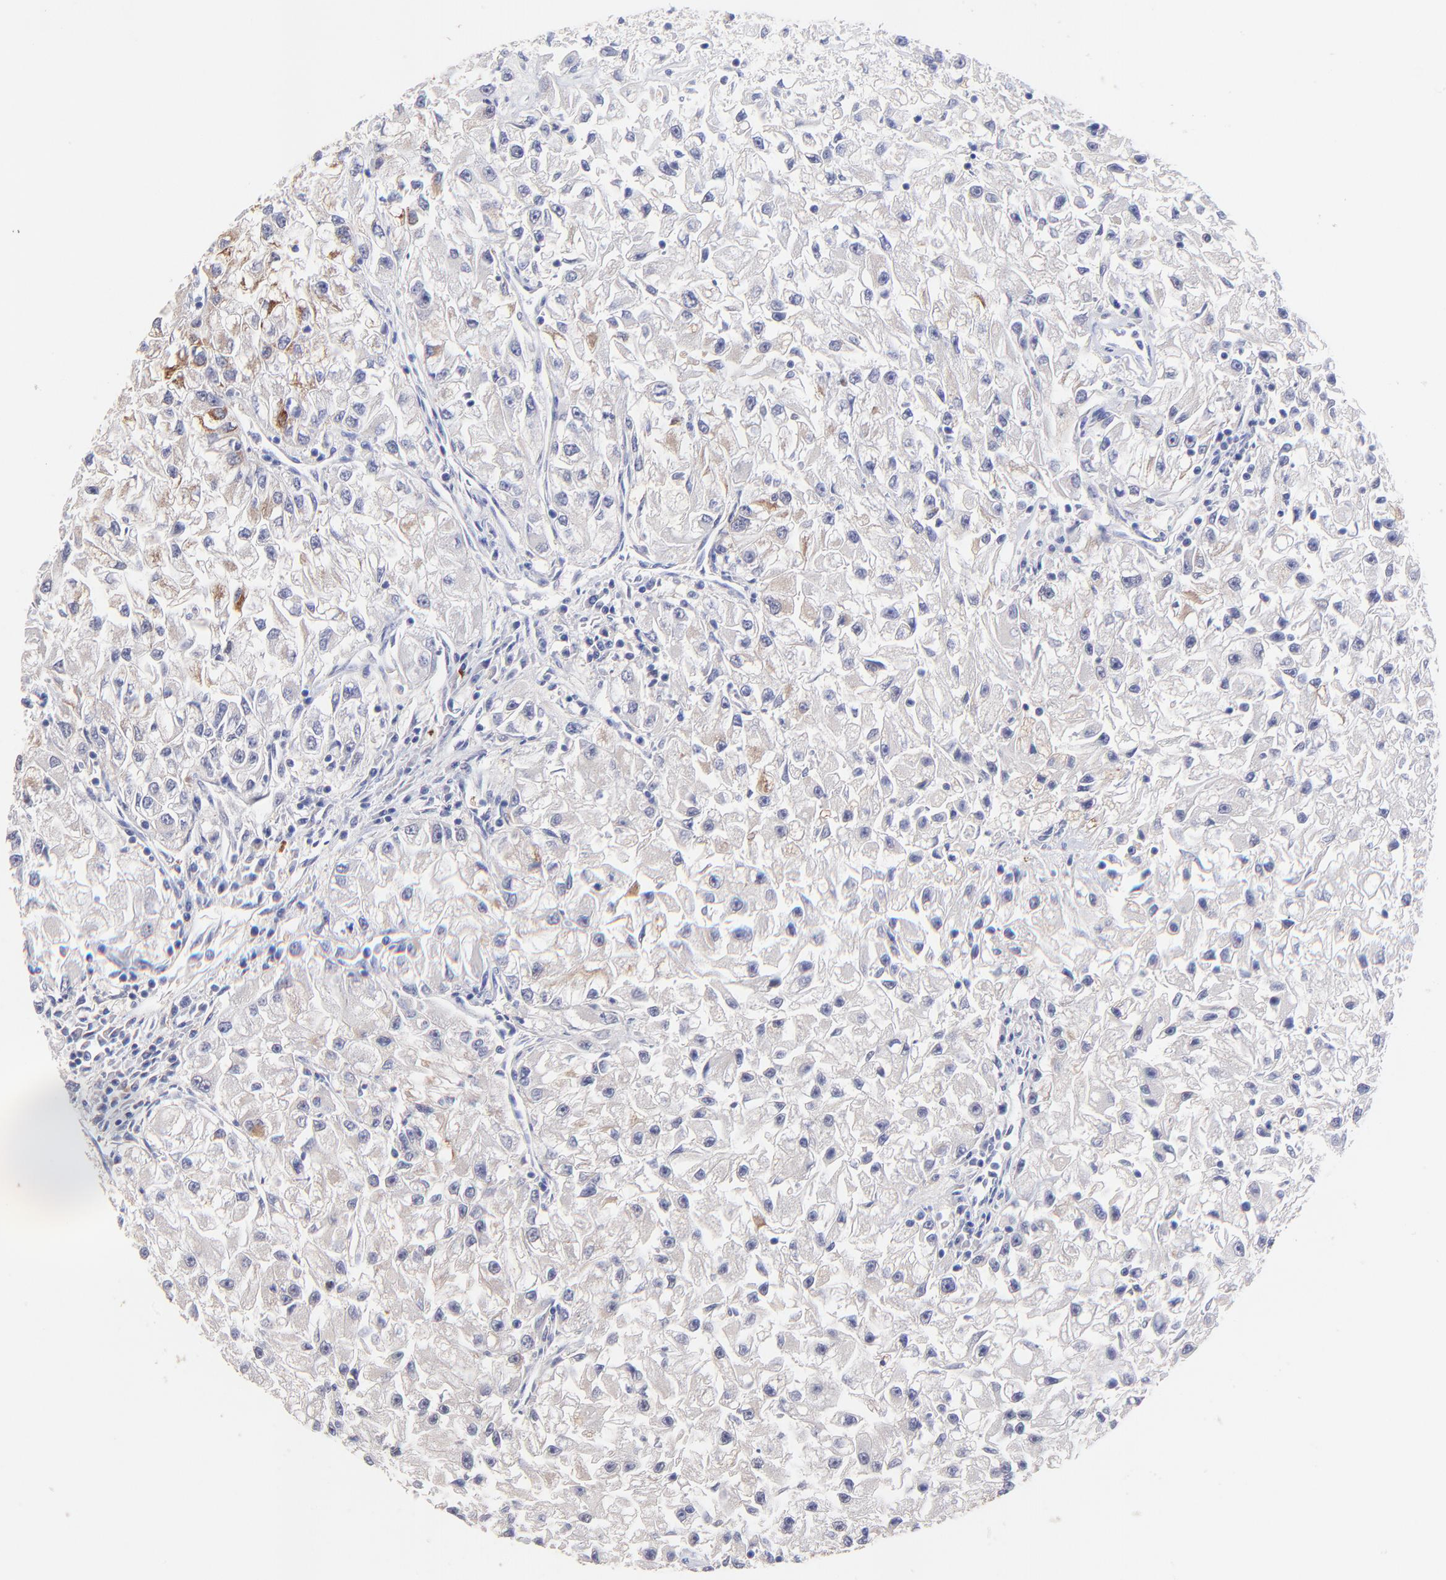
{"staining": {"intensity": "moderate", "quantity": "<25%", "location": "cytoplasmic/membranous"}, "tissue": "renal cancer", "cell_type": "Tumor cells", "image_type": "cancer", "snomed": [{"axis": "morphology", "description": "Adenocarcinoma, NOS"}, {"axis": "topography", "description": "Kidney"}], "caption": "Immunohistochemical staining of human renal cancer (adenocarcinoma) reveals moderate cytoplasmic/membranous protein positivity in about <25% of tumor cells.", "gene": "ZNF747", "patient": {"sex": "male", "age": 59}}